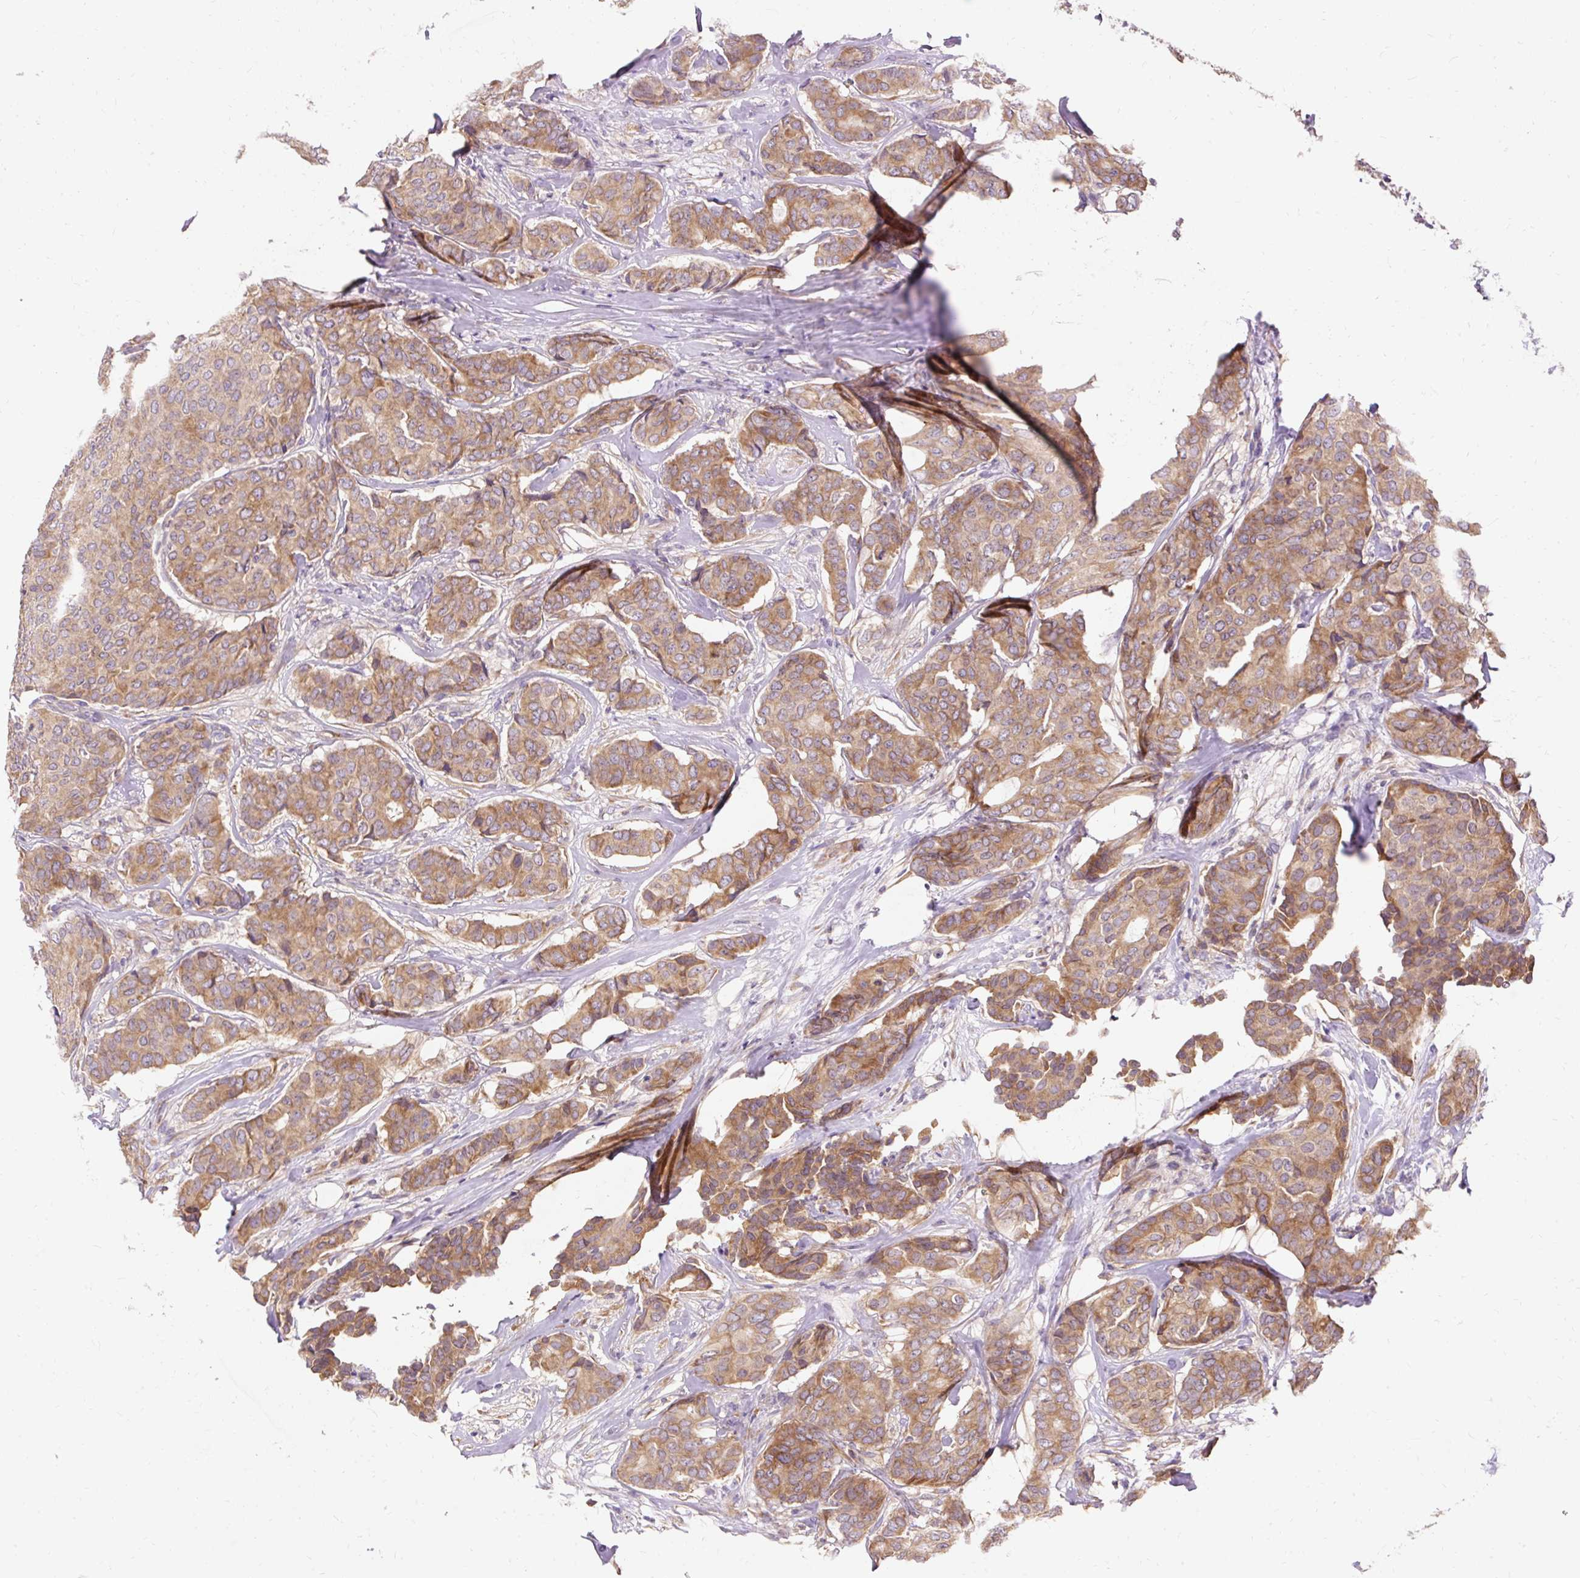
{"staining": {"intensity": "moderate", "quantity": ">75%", "location": "cytoplasmic/membranous"}, "tissue": "breast cancer", "cell_type": "Tumor cells", "image_type": "cancer", "snomed": [{"axis": "morphology", "description": "Duct carcinoma"}, {"axis": "topography", "description": "Breast"}], "caption": "DAB immunohistochemical staining of intraductal carcinoma (breast) demonstrates moderate cytoplasmic/membranous protein expression in about >75% of tumor cells.", "gene": "SEC63", "patient": {"sex": "female", "age": 75}}